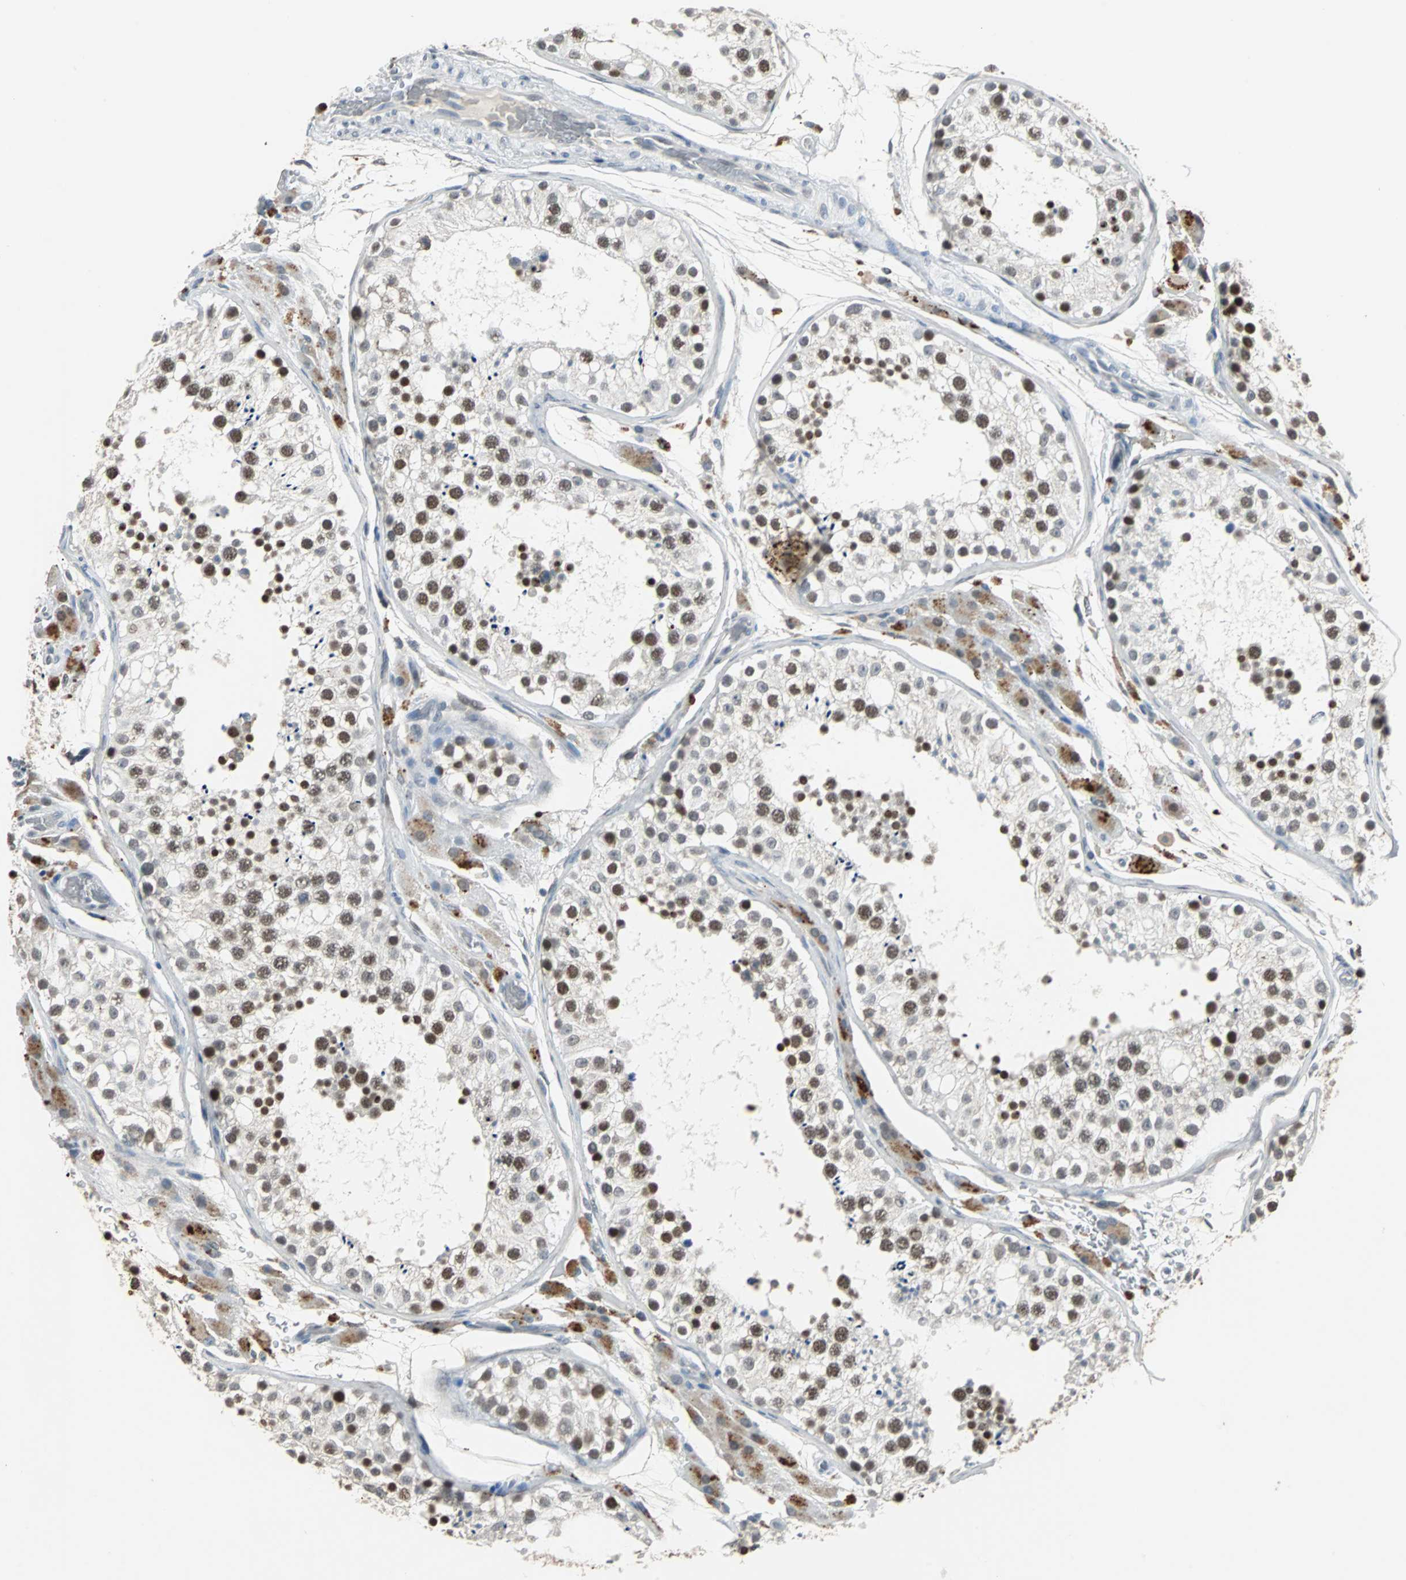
{"staining": {"intensity": "moderate", "quantity": ">75%", "location": "nuclear"}, "tissue": "testis", "cell_type": "Cells in seminiferous ducts", "image_type": "normal", "snomed": [{"axis": "morphology", "description": "Normal tissue, NOS"}, {"axis": "topography", "description": "Testis"}], "caption": "IHC (DAB (3,3'-diaminobenzidine)) staining of normal human testis shows moderate nuclear protein expression in approximately >75% of cells in seminiferous ducts.", "gene": "HLX", "patient": {"sex": "male", "age": 26}}